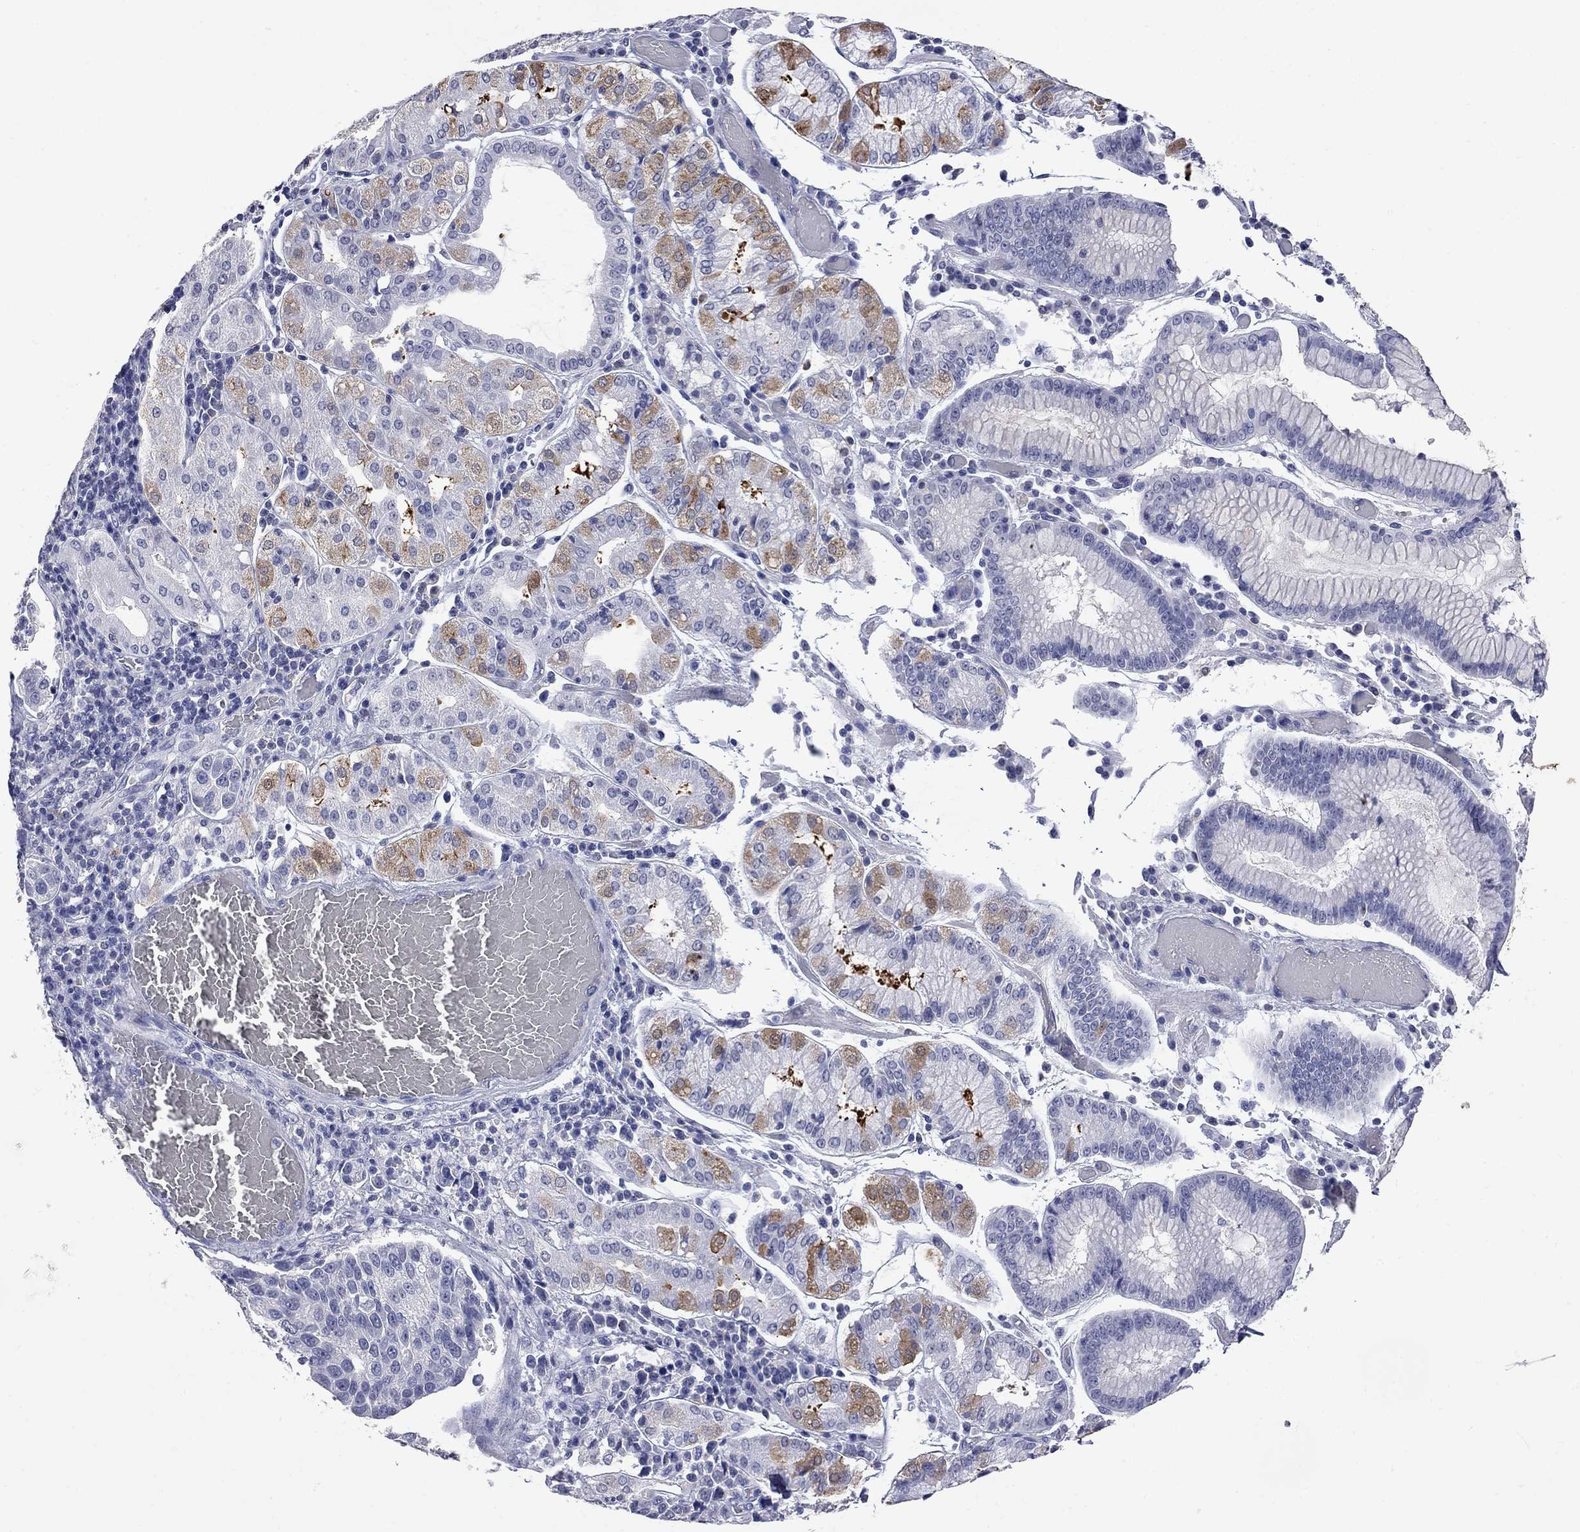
{"staining": {"intensity": "negative", "quantity": "none", "location": "none"}, "tissue": "stomach cancer", "cell_type": "Tumor cells", "image_type": "cancer", "snomed": [{"axis": "morphology", "description": "Adenocarcinoma, NOS"}, {"axis": "topography", "description": "Stomach"}], "caption": "A high-resolution histopathology image shows immunohistochemistry (IHC) staining of stomach cancer, which shows no significant positivity in tumor cells. (Brightfield microscopy of DAB immunohistochemistry at high magnification).", "gene": "FAM221B", "patient": {"sex": "male", "age": 93}}